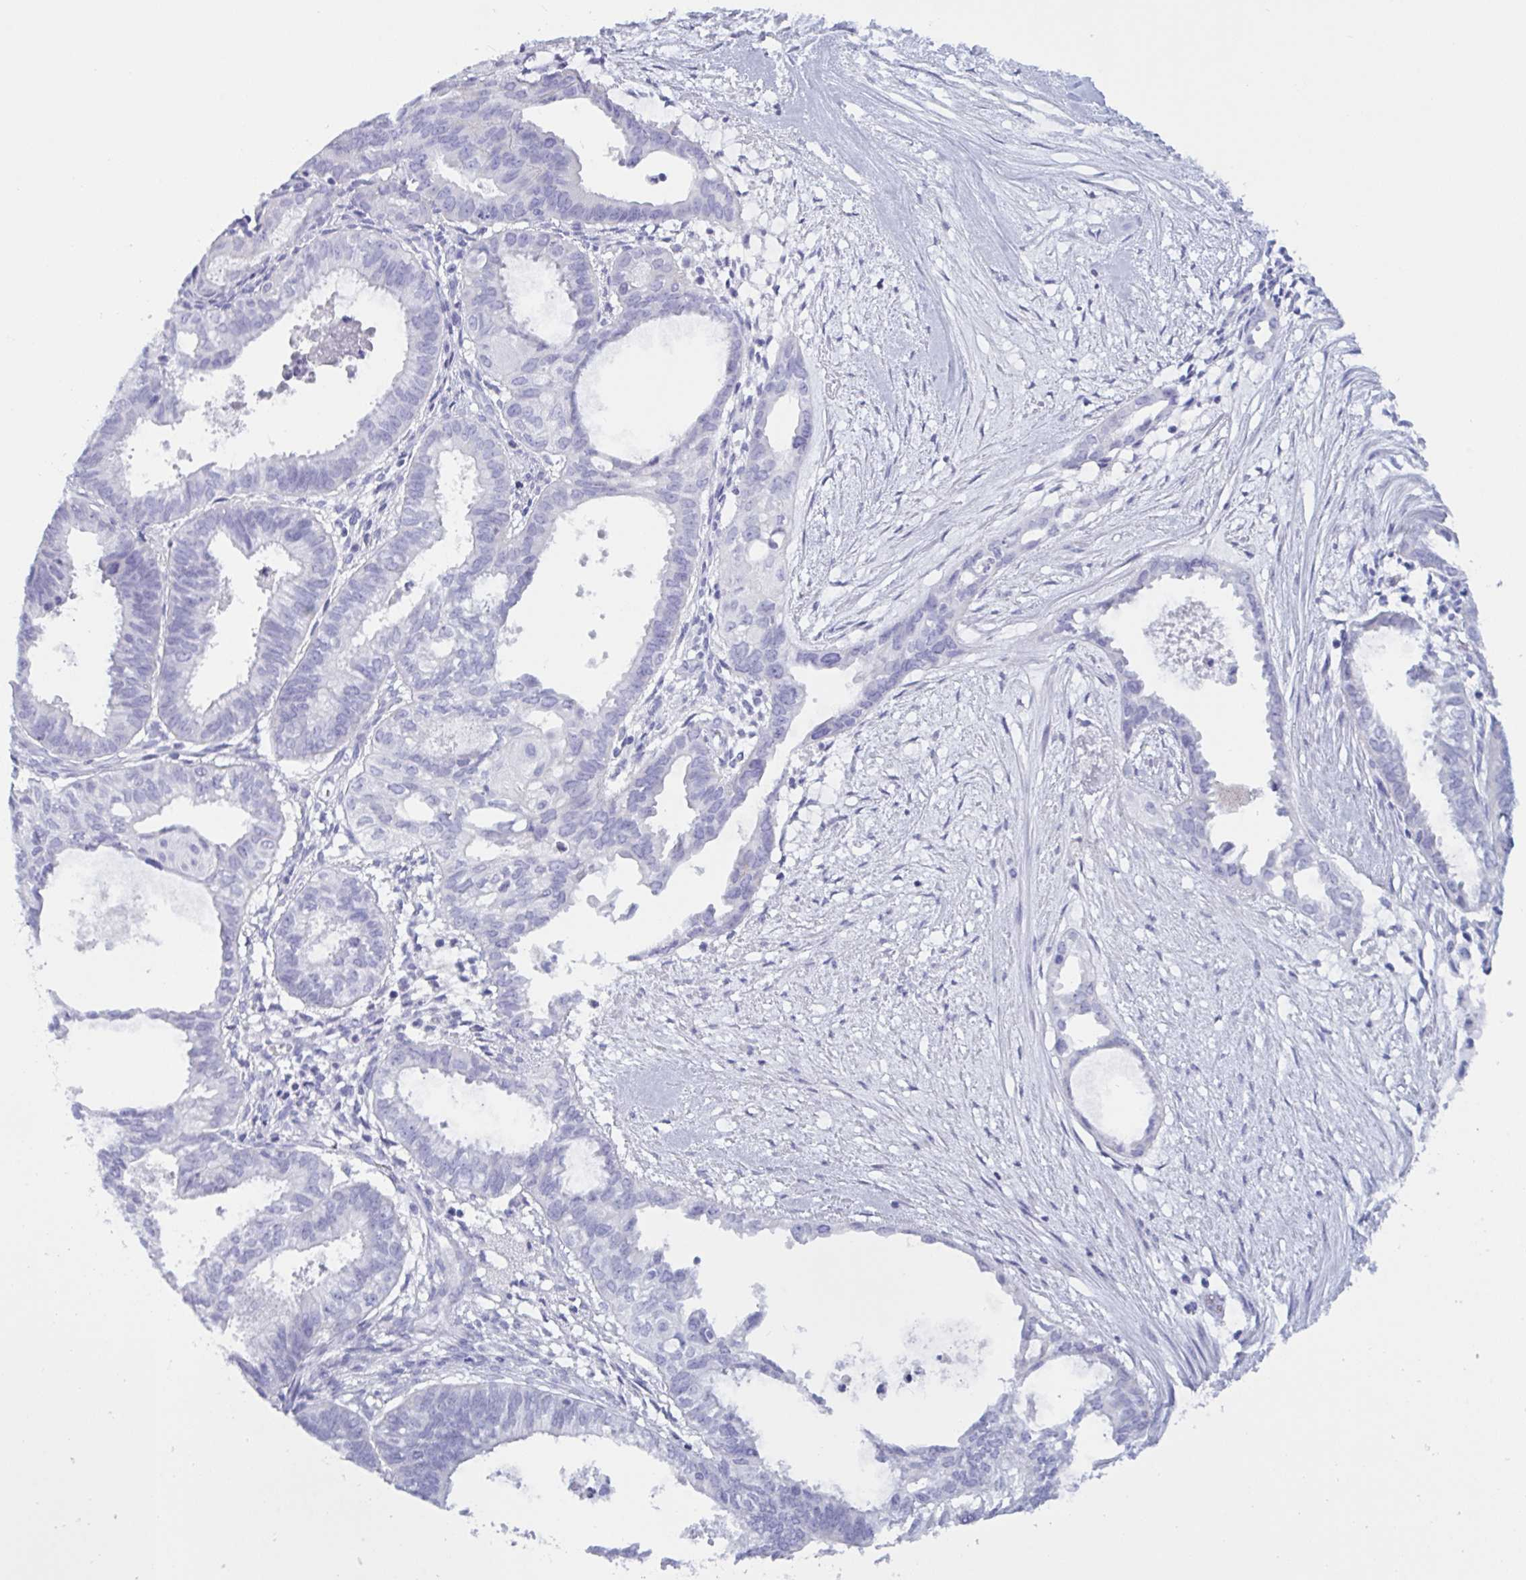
{"staining": {"intensity": "negative", "quantity": "none", "location": "none"}, "tissue": "ovarian cancer", "cell_type": "Tumor cells", "image_type": "cancer", "snomed": [{"axis": "morphology", "description": "Carcinoma, endometroid"}, {"axis": "topography", "description": "Ovary"}], "caption": "Tumor cells show no significant protein positivity in ovarian endometroid carcinoma. The staining was performed using DAB (3,3'-diaminobenzidine) to visualize the protein expression in brown, while the nuclei were stained in blue with hematoxylin (Magnification: 20x).", "gene": "OXLD1", "patient": {"sex": "female", "age": 64}}